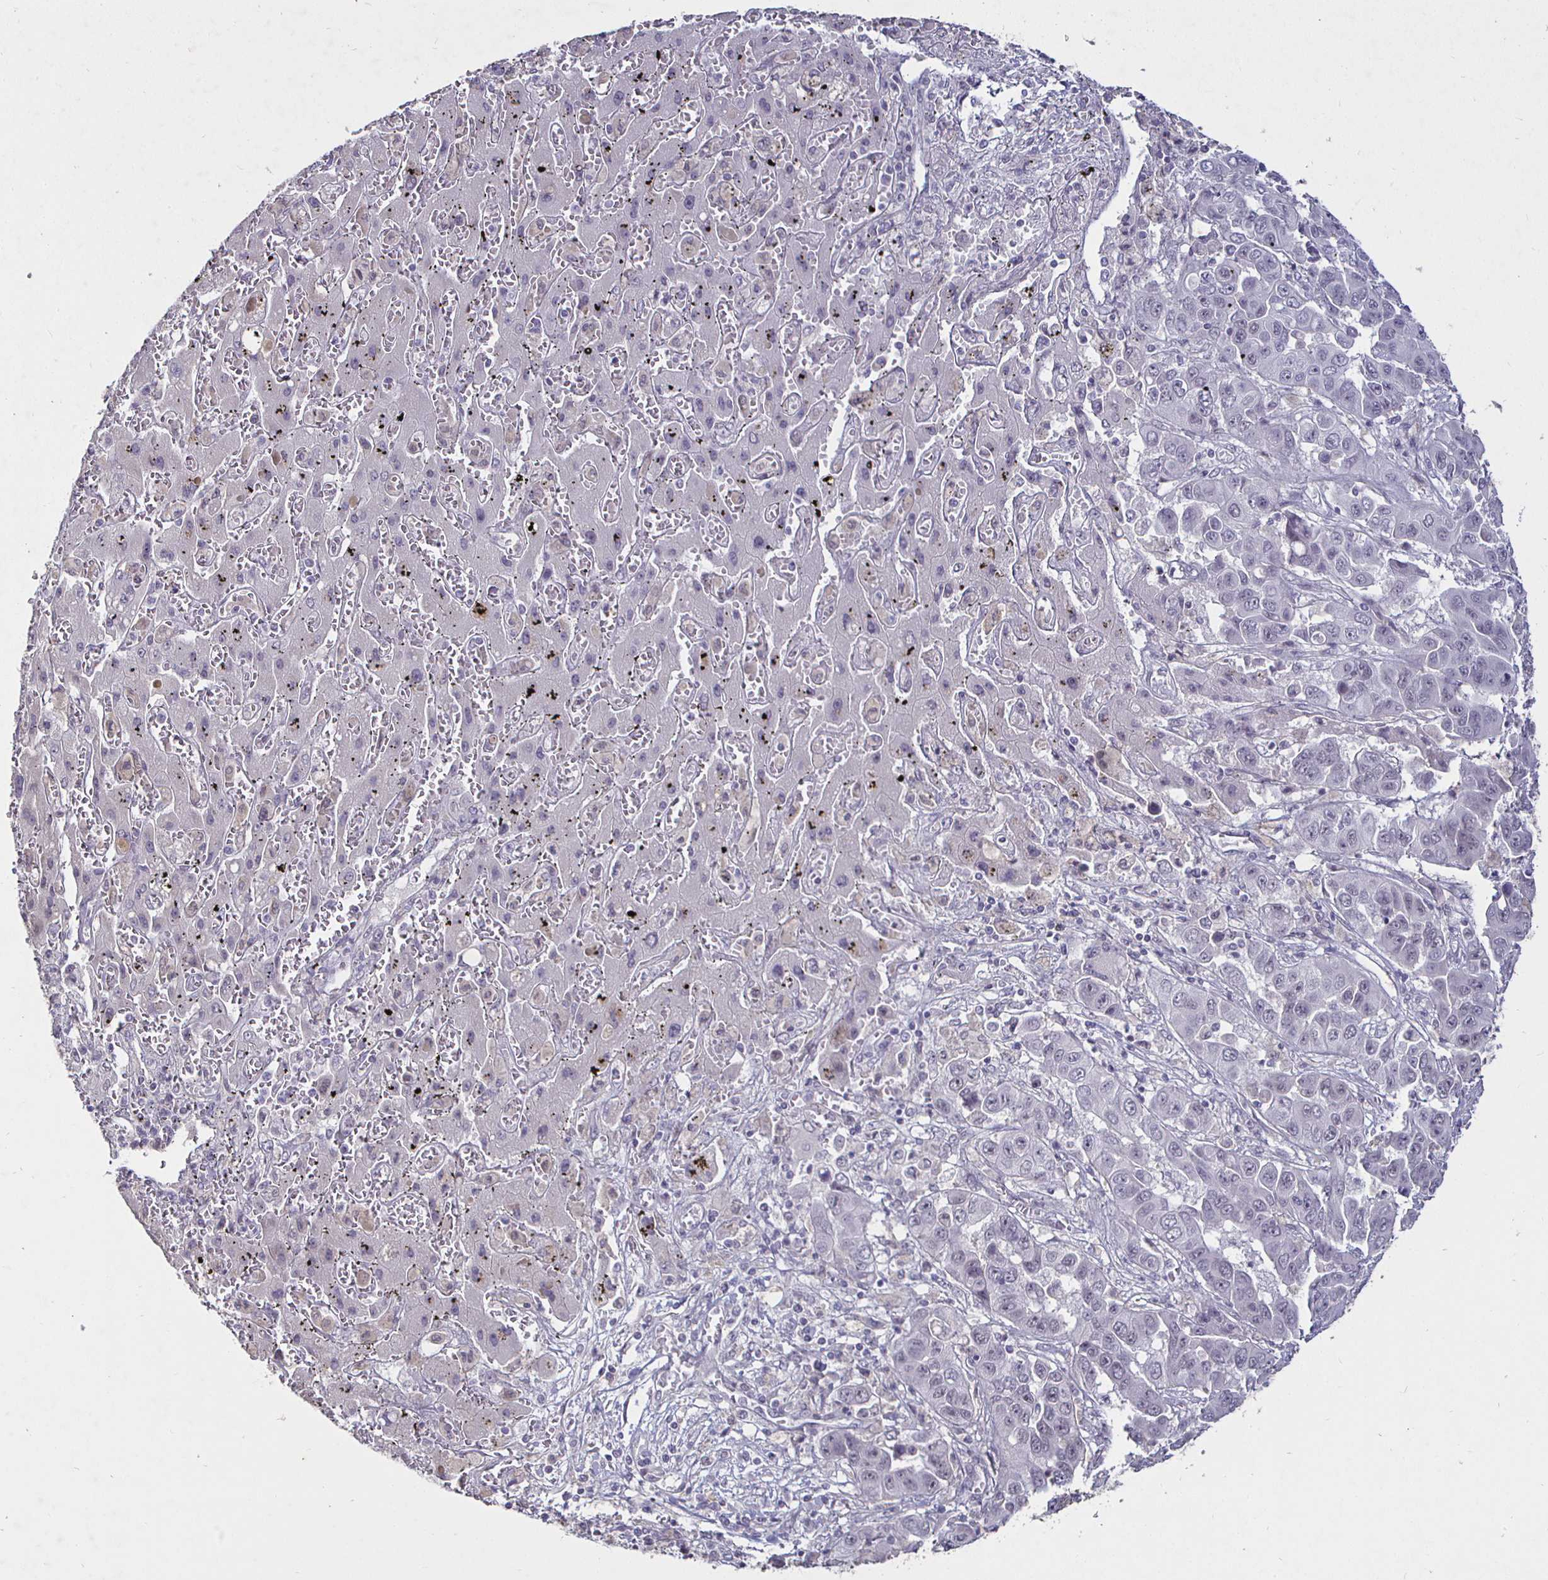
{"staining": {"intensity": "negative", "quantity": "none", "location": "none"}, "tissue": "liver cancer", "cell_type": "Tumor cells", "image_type": "cancer", "snomed": [{"axis": "morphology", "description": "Cholangiocarcinoma"}, {"axis": "topography", "description": "Liver"}], "caption": "Liver cholangiocarcinoma stained for a protein using immunohistochemistry demonstrates no staining tumor cells.", "gene": "MLH1", "patient": {"sex": "female", "age": 52}}